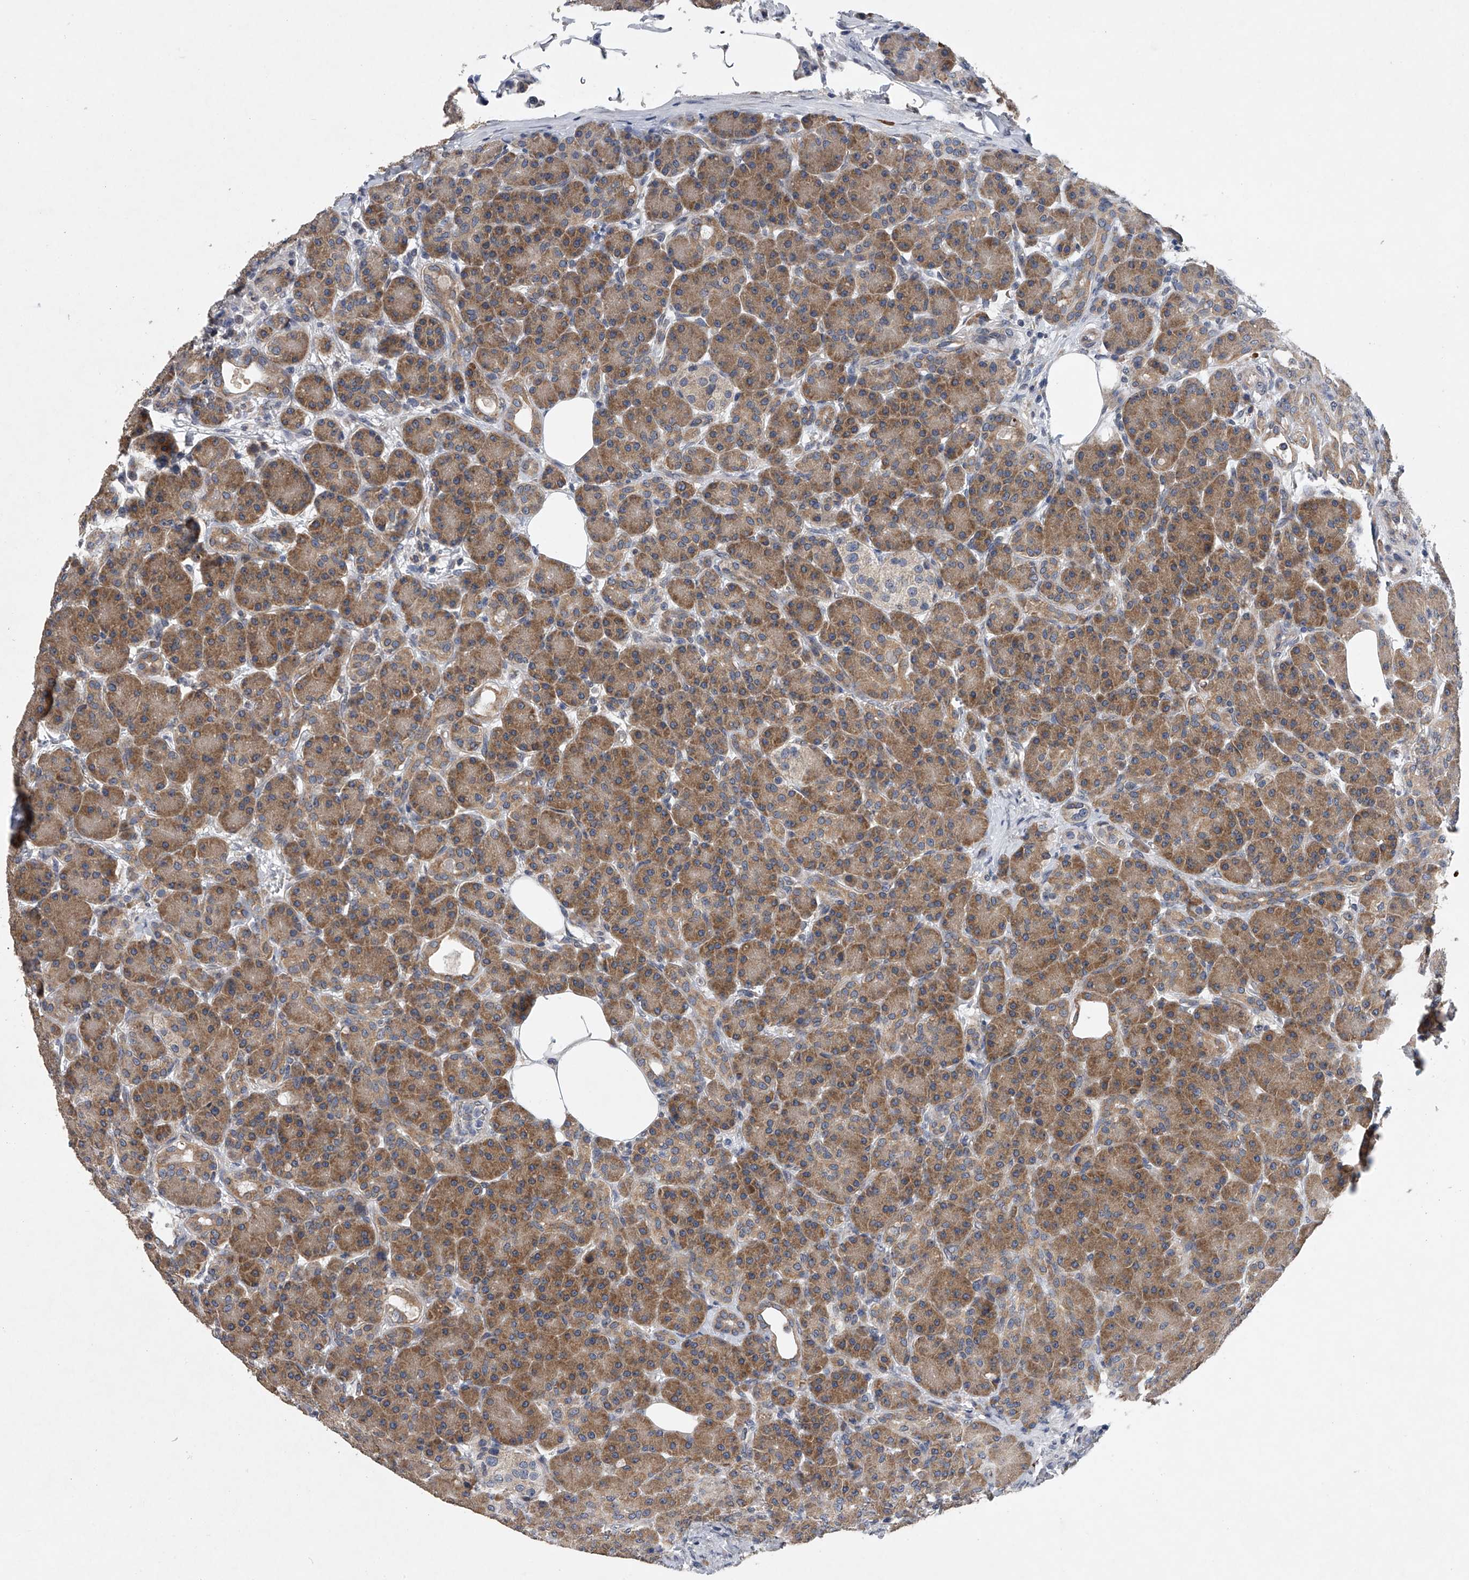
{"staining": {"intensity": "moderate", "quantity": ">75%", "location": "cytoplasmic/membranous"}, "tissue": "pancreas", "cell_type": "Exocrine glandular cells", "image_type": "normal", "snomed": [{"axis": "morphology", "description": "Normal tissue, NOS"}, {"axis": "topography", "description": "Pancreas"}], "caption": "Pancreas stained with IHC exhibits moderate cytoplasmic/membranous staining in approximately >75% of exocrine glandular cells.", "gene": "RNF5", "patient": {"sex": "male", "age": 63}}